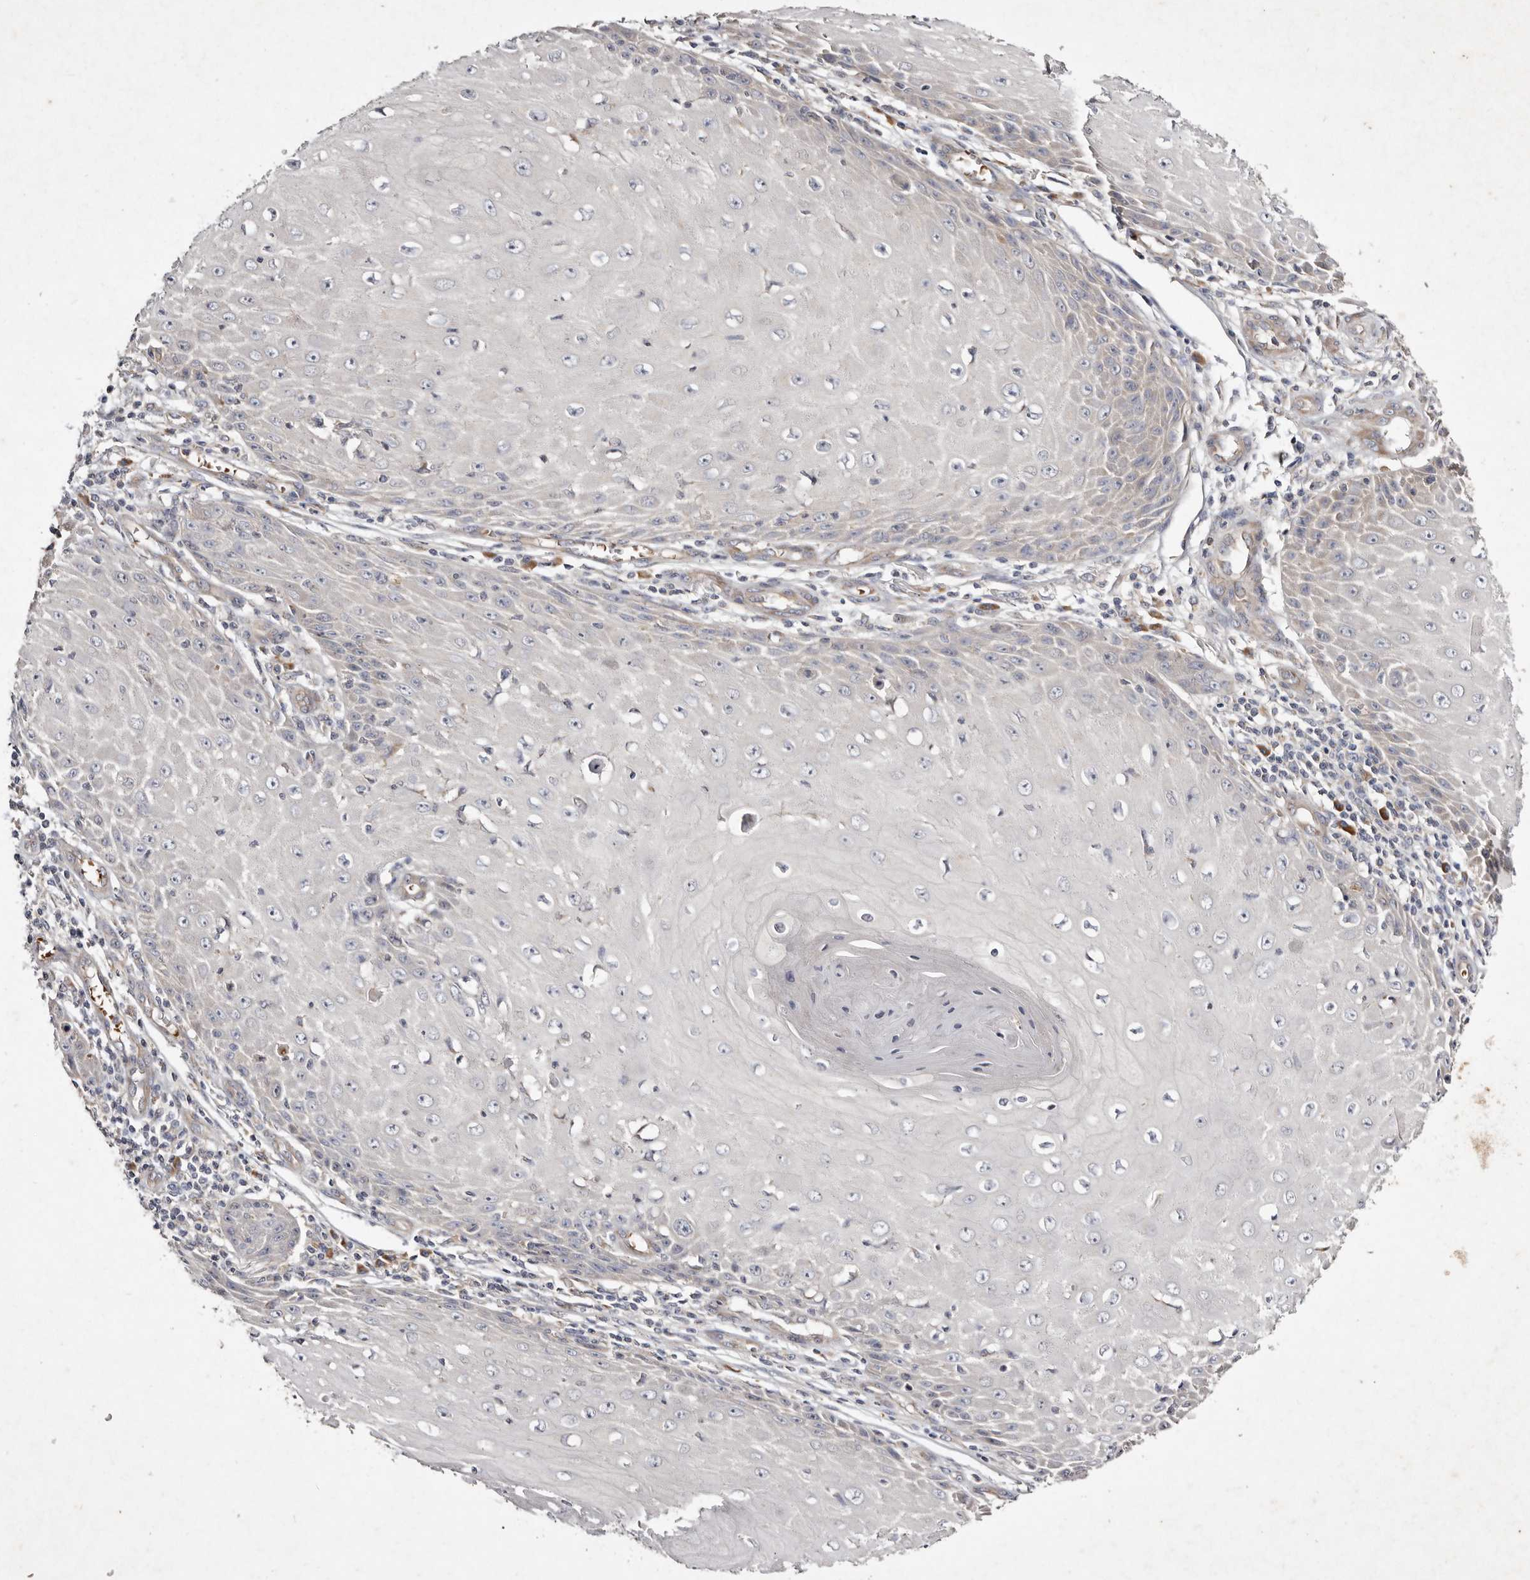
{"staining": {"intensity": "negative", "quantity": "none", "location": "none"}, "tissue": "skin cancer", "cell_type": "Tumor cells", "image_type": "cancer", "snomed": [{"axis": "morphology", "description": "Squamous cell carcinoma, NOS"}, {"axis": "topography", "description": "Skin"}], "caption": "This is an immunohistochemistry (IHC) image of skin squamous cell carcinoma. There is no expression in tumor cells.", "gene": "SLC25A20", "patient": {"sex": "female", "age": 73}}